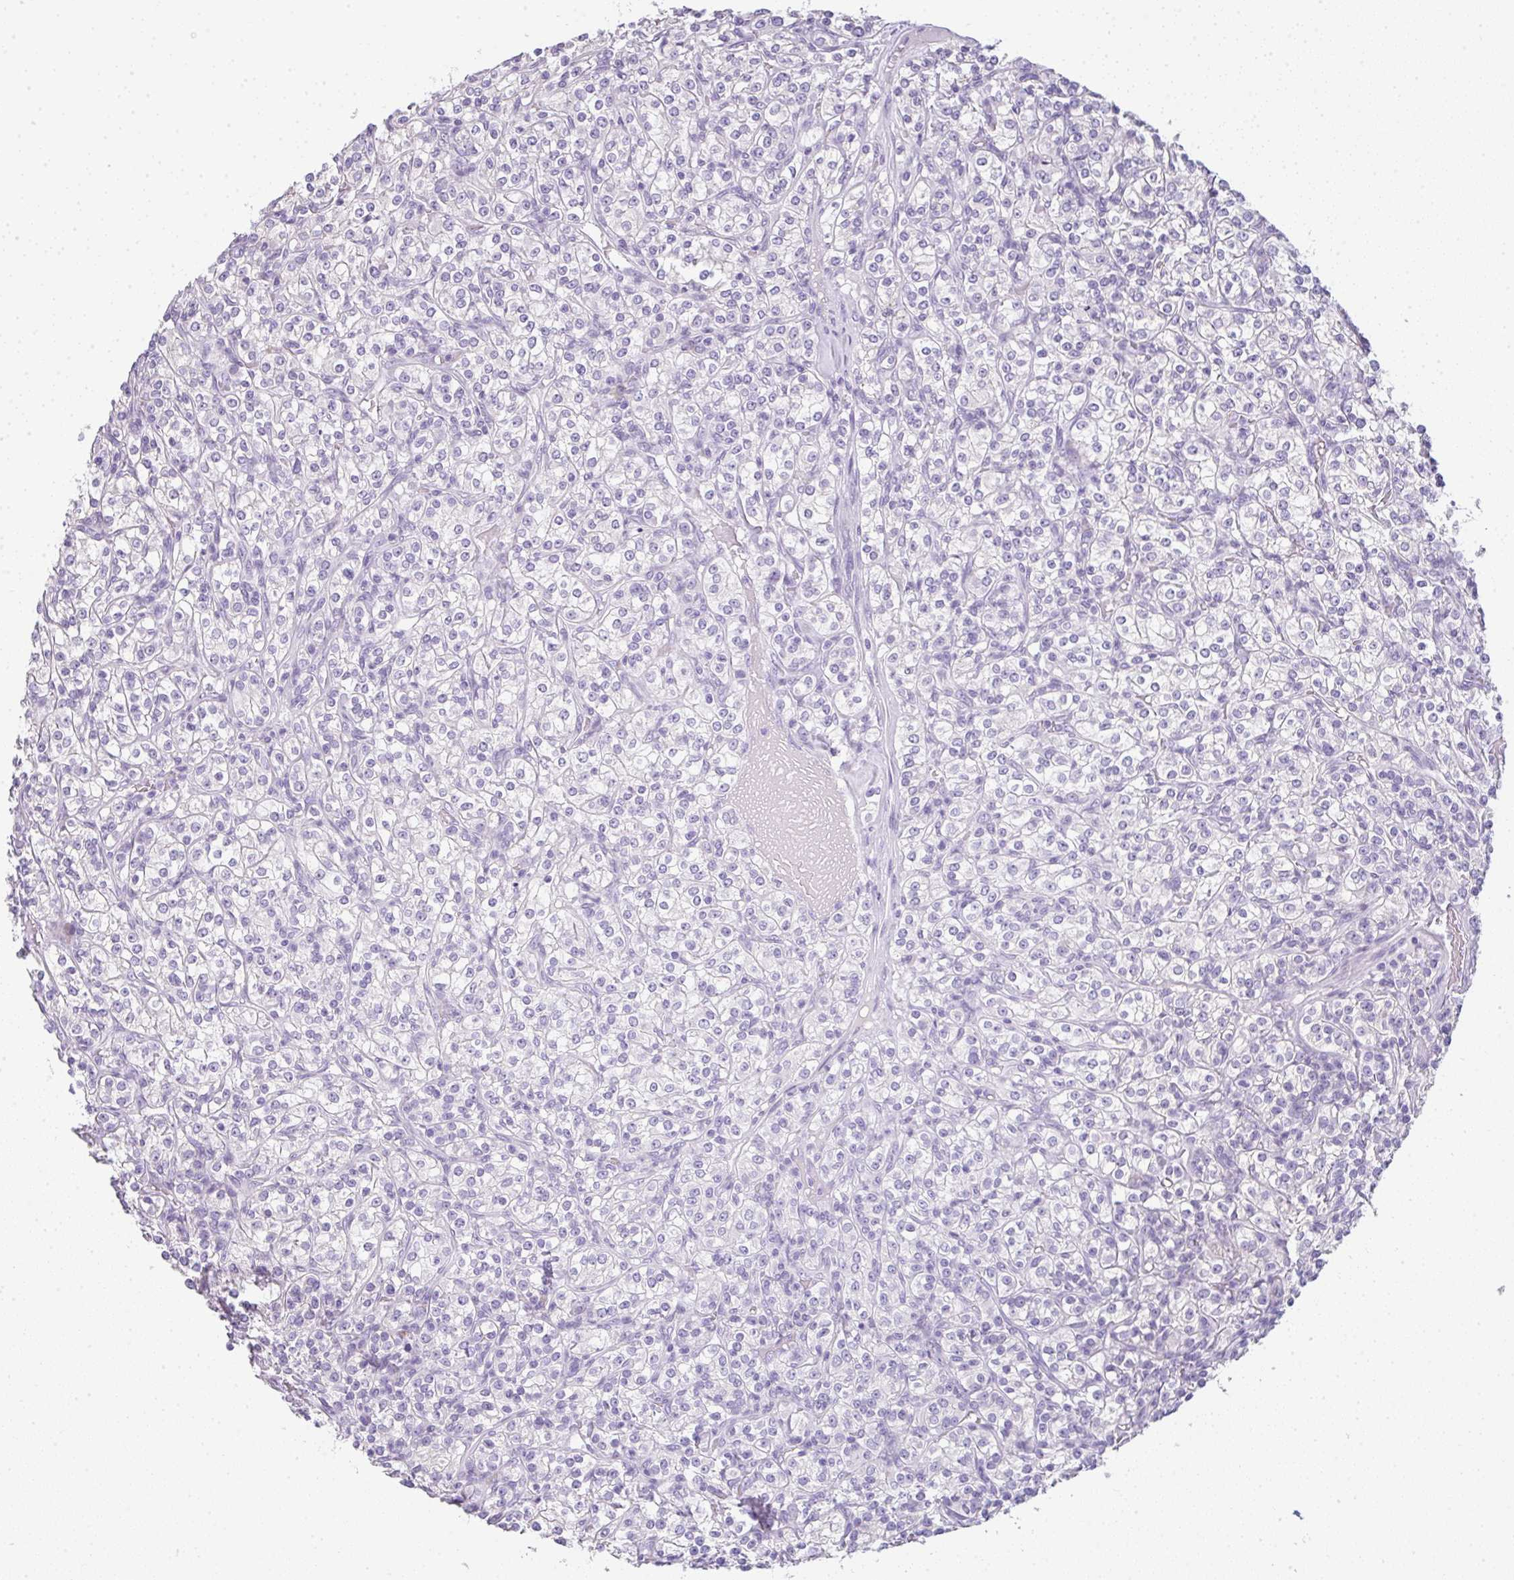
{"staining": {"intensity": "negative", "quantity": "none", "location": "none"}, "tissue": "renal cancer", "cell_type": "Tumor cells", "image_type": "cancer", "snomed": [{"axis": "morphology", "description": "Adenocarcinoma, NOS"}, {"axis": "topography", "description": "Kidney"}], "caption": "An image of renal cancer (adenocarcinoma) stained for a protein demonstrates no brown staining in tumor cells.", "gene": "LPAR4", "patient": {"sex": "male", "age": 77}}